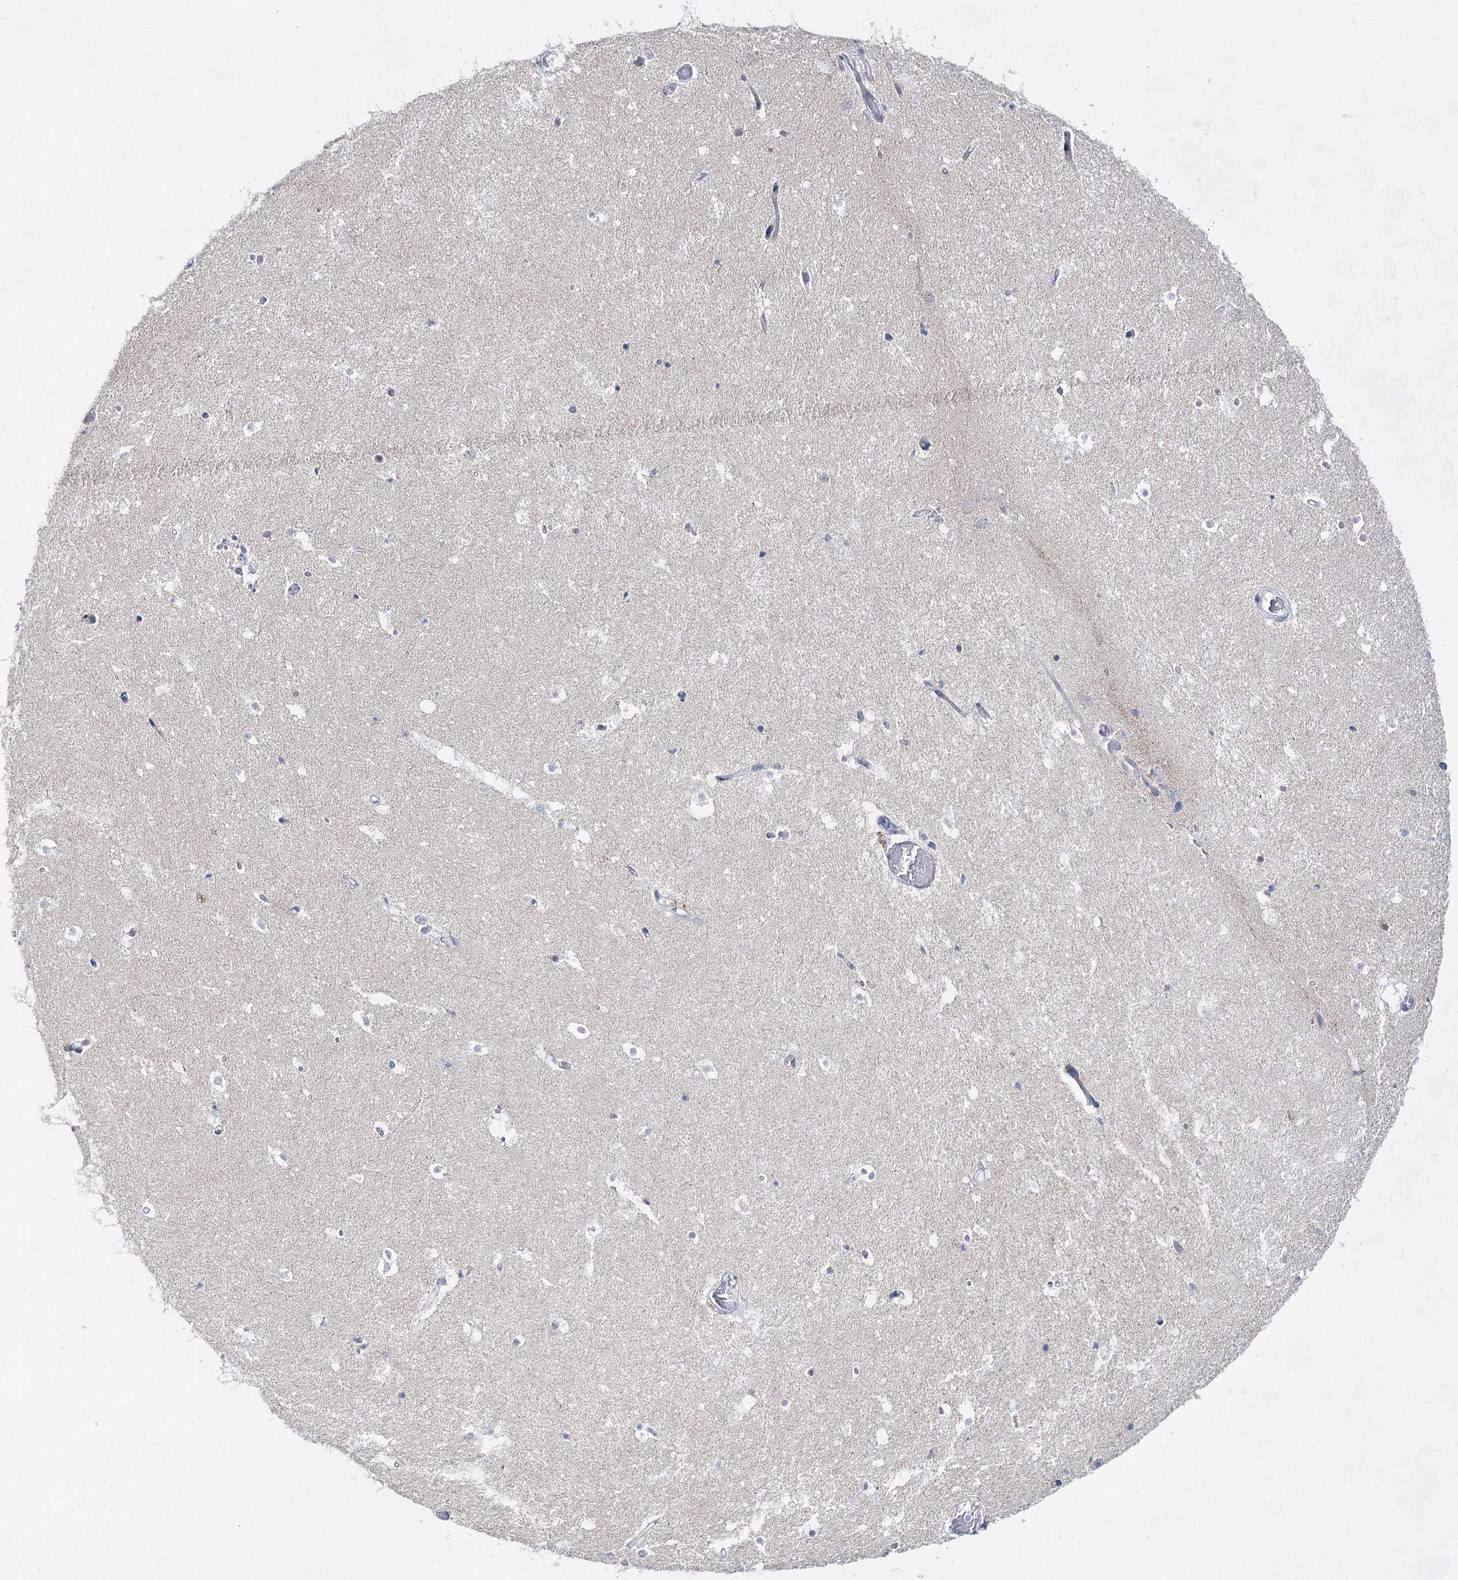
{"staining": {"intensity": "negative", "quantity": "none", "location": "none"}, "tissue": "hippocampus", "cell_type": "Glial cells", "image_type": "normal", "snomed": [{"axis": "morphology", "description": "Normal tissue, NOS"}, {"axis": "topography", "description": "Hippocampus"}], "caption": "High power microscopy micrograph of an immunohistochemistry (IHC) histopathology image of benign hippocampus, revealing no significant staining in glial cells.", "gene": "BPHL", "patient": {"sex": "female", "age": 52}}